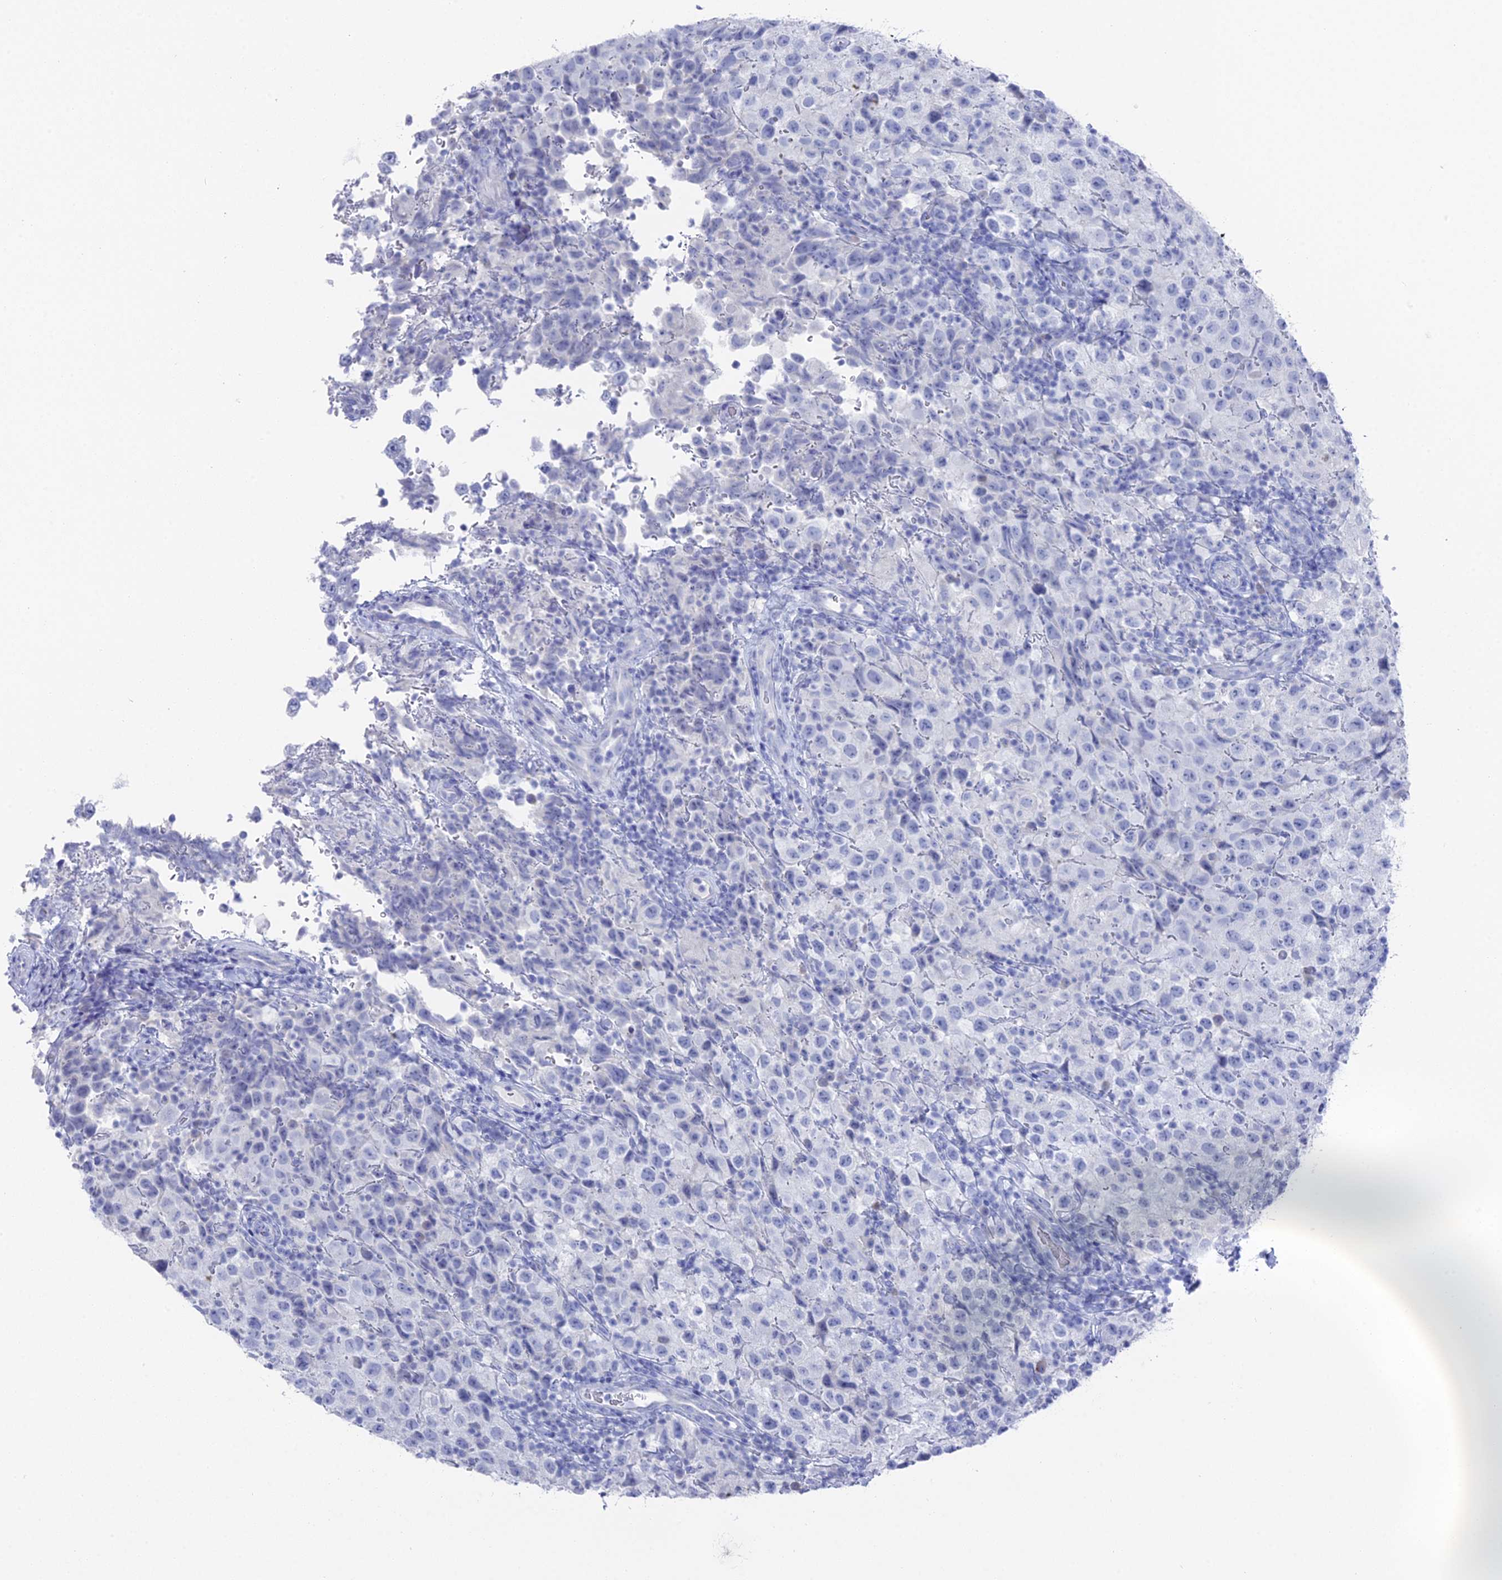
{"staining": {"intensity": "negative", "quantity": "none", "location": "none"}, "tissue": "testis cancer", "cell_type": "Tumor cells", "image_type": "cancer", "snomed": [{"axis": "morphology", "description": "Seminoma, NOS"}, {"axis": "morphology", "description": "Carcinoma, Embryonal, NOS"}, {"axis": "topography", "description": "Testis"}], "caption": "The immunohistochemistry photomicrograph has no significant positivity in tumor cells of testis cancer tissue.", "gene": "ENPP3", "patient": {"sex": "male", "age": 41}}